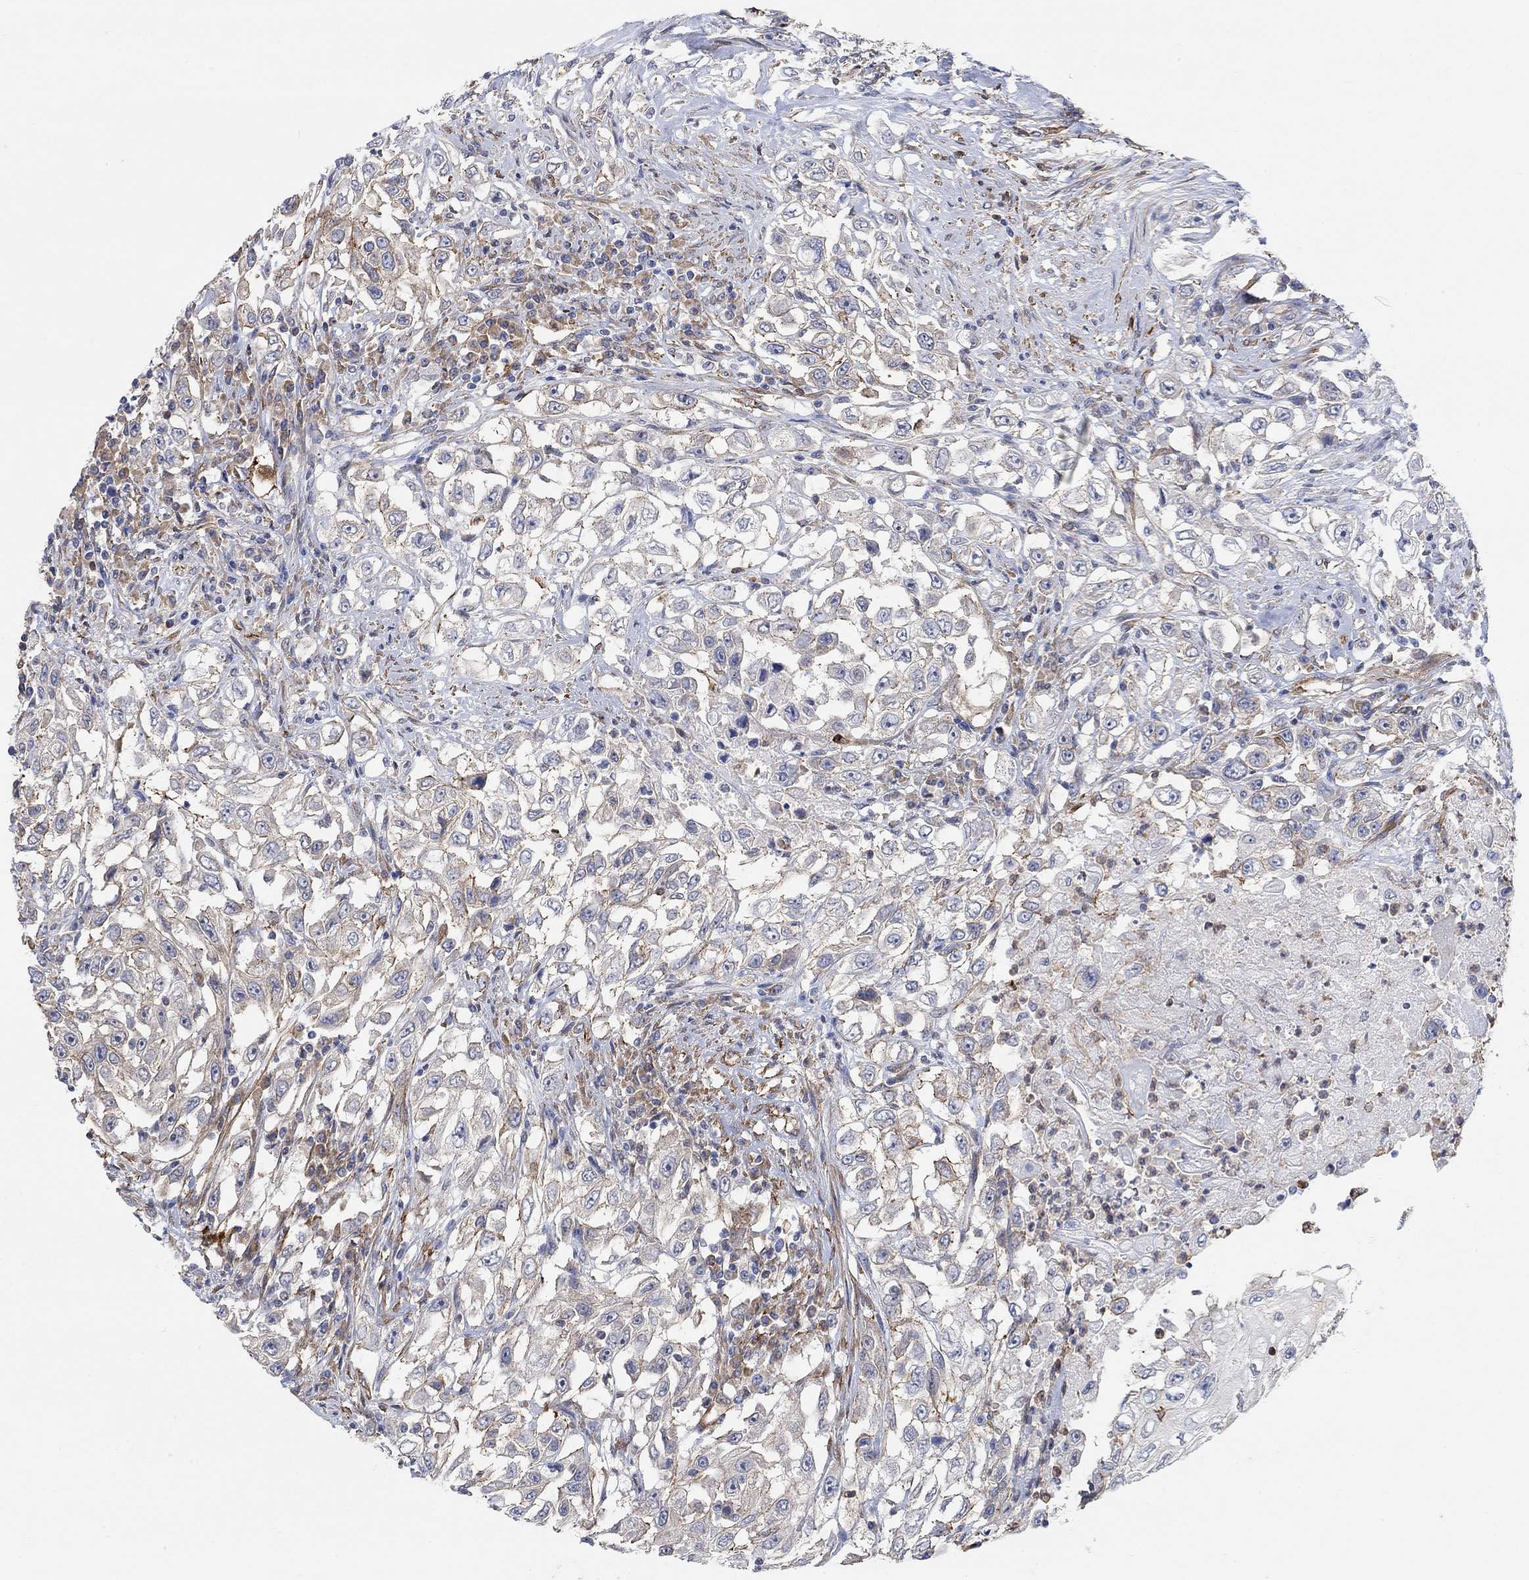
{"staining": {"intensity": "weak", "quantity": "25%-75%", "location": "cytoplasmic/membranous"}, "tissue": "urothelial cancer", "cell_type": "Tumor cells", "image_type": "cancer", "snomed": [{"axis": "morphology", "description": "Urothelial carcinoma, High grade"}, {"axis": "topography", "description": "Urinary bladder"}], "caption": "The photomicrograph shows staining of urothelial cancer, revealing weak cytoplasmic/membranous protein positivity (brown color) within tumor cells.", "gene": "SYT16", "patient": {"sex": "female", "age": 56}}